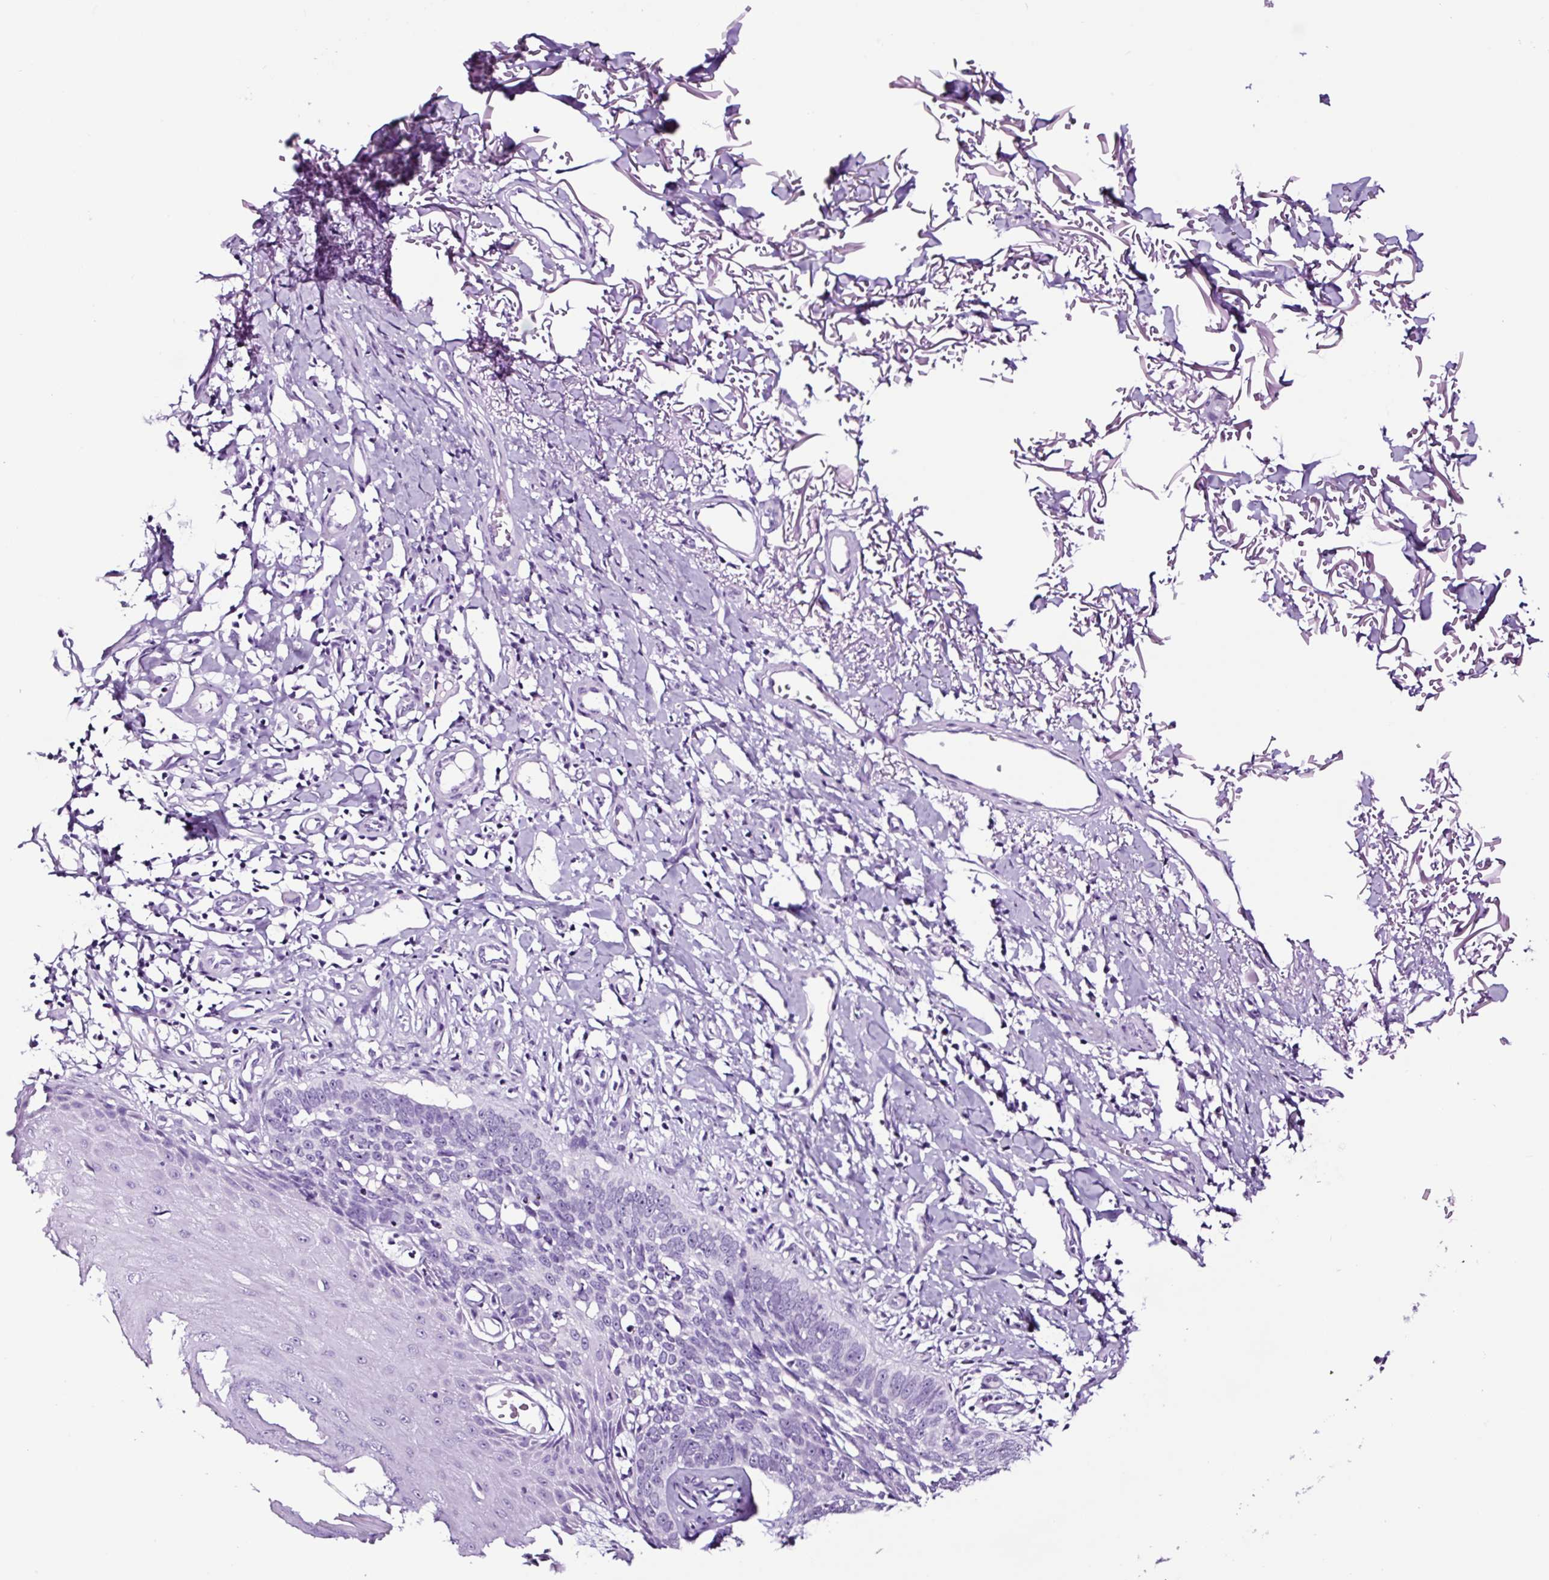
{"staining": {"intensity": "negative", "quantity": "none", "location": "none"}, "tissue": "skin cancer", "cell_type": "Tumor cells", "image_type": "cancer", "snomed": [{"axis": "morphology", "description": "Normal tissue, NOS"}, {"axis": "morphology", "description": "Basal cell carcinoma"}, {"axis": "topography", "description": "Skin"}], "caption": "Human skin cancer (basal cell carcinoma) stained for a protein using IHC exhibits no staining in tumor cells.", "gene": "FBXL7", "patient": {"sex": "male", "age": 77}}